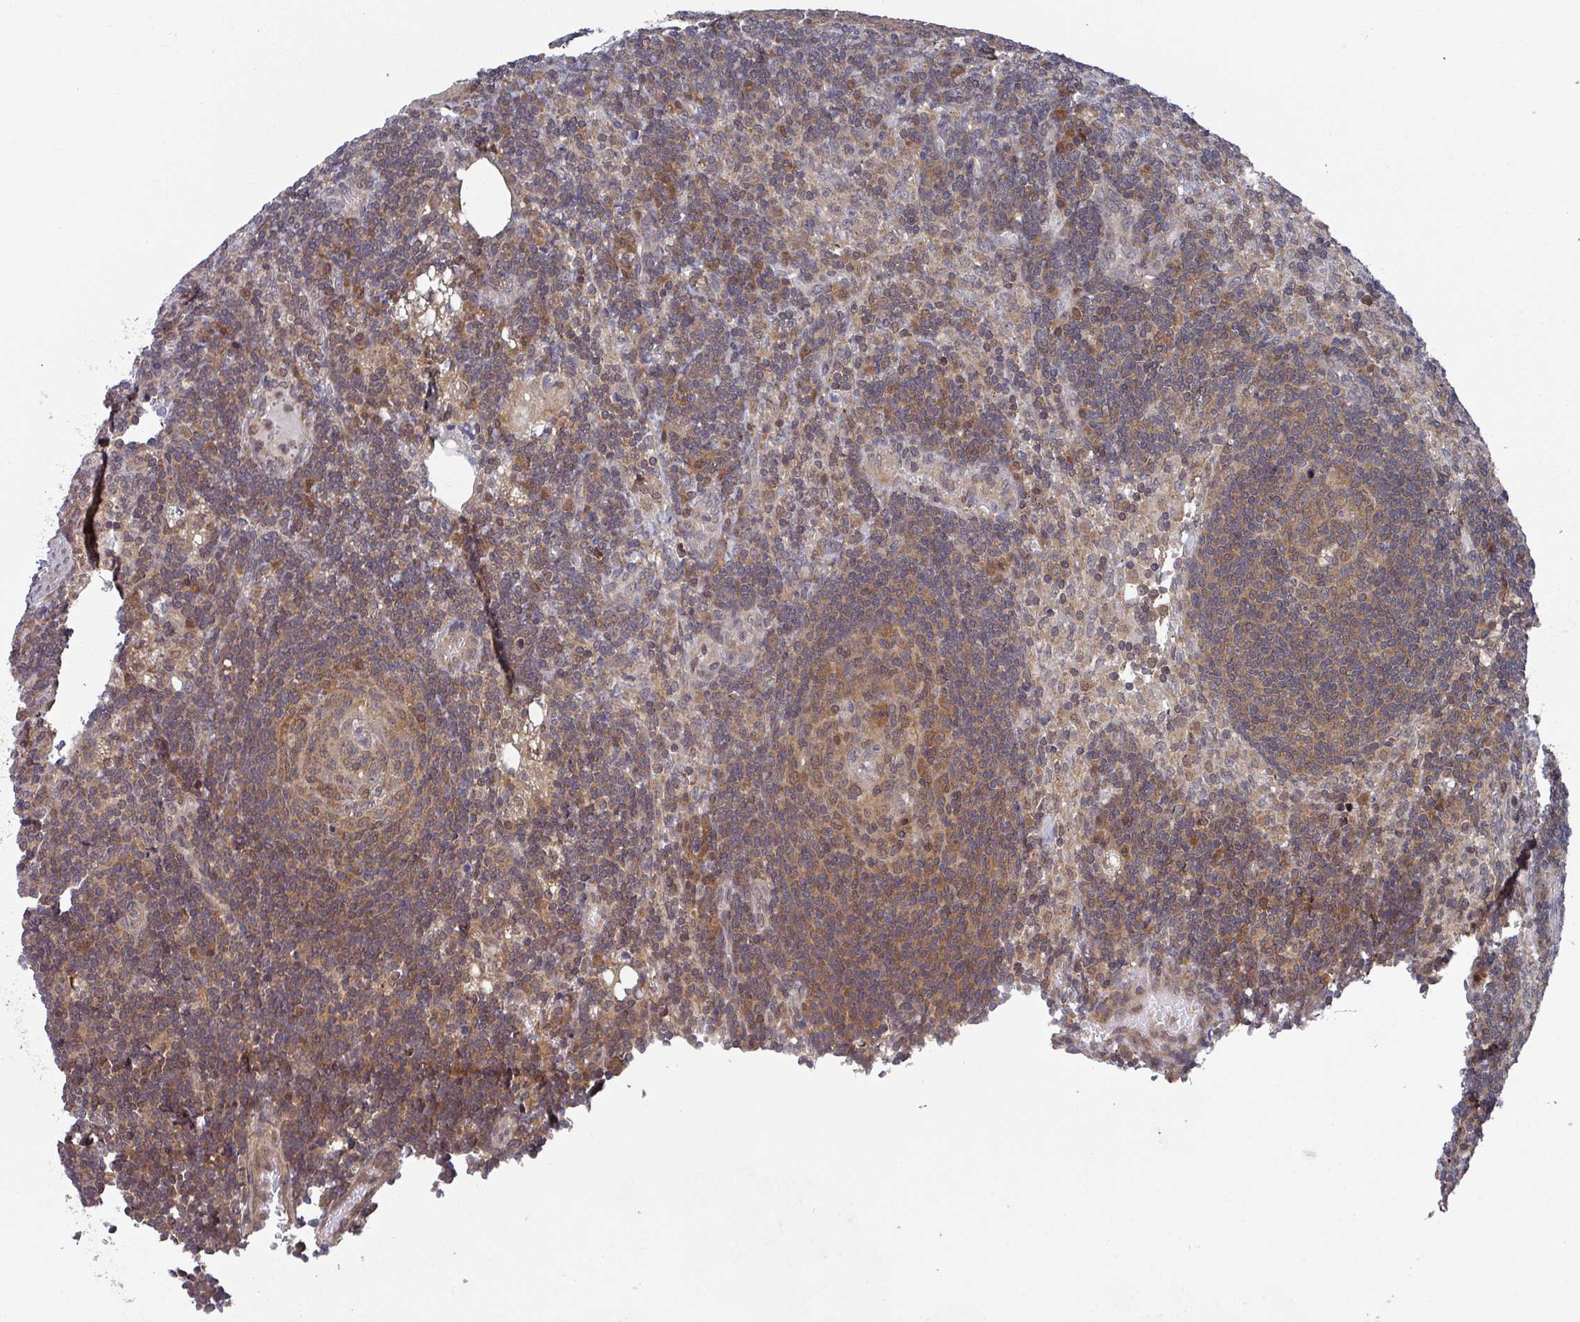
{"staining": {"intensity": "moderate", "quantity": ">75%", "location": "cytoplasmic/membranous,nuclear"}, "tissue": "lymph node", "cell_type": "Germinal center cells", "image_type": "normal", "snomed": [{"axis": "morphology", "description": "Normal tissue, NOS"}, {"axis": "topography", "description": "Lymph node"}], "caption": "Protein staining reveals moderate cytoplasmic/membranous,nuclear positivity in about >75% of germinal center cells in normal lymph node.", "gene": "GOLGA7B", "patient": {"sex": "female", "age": 73}}